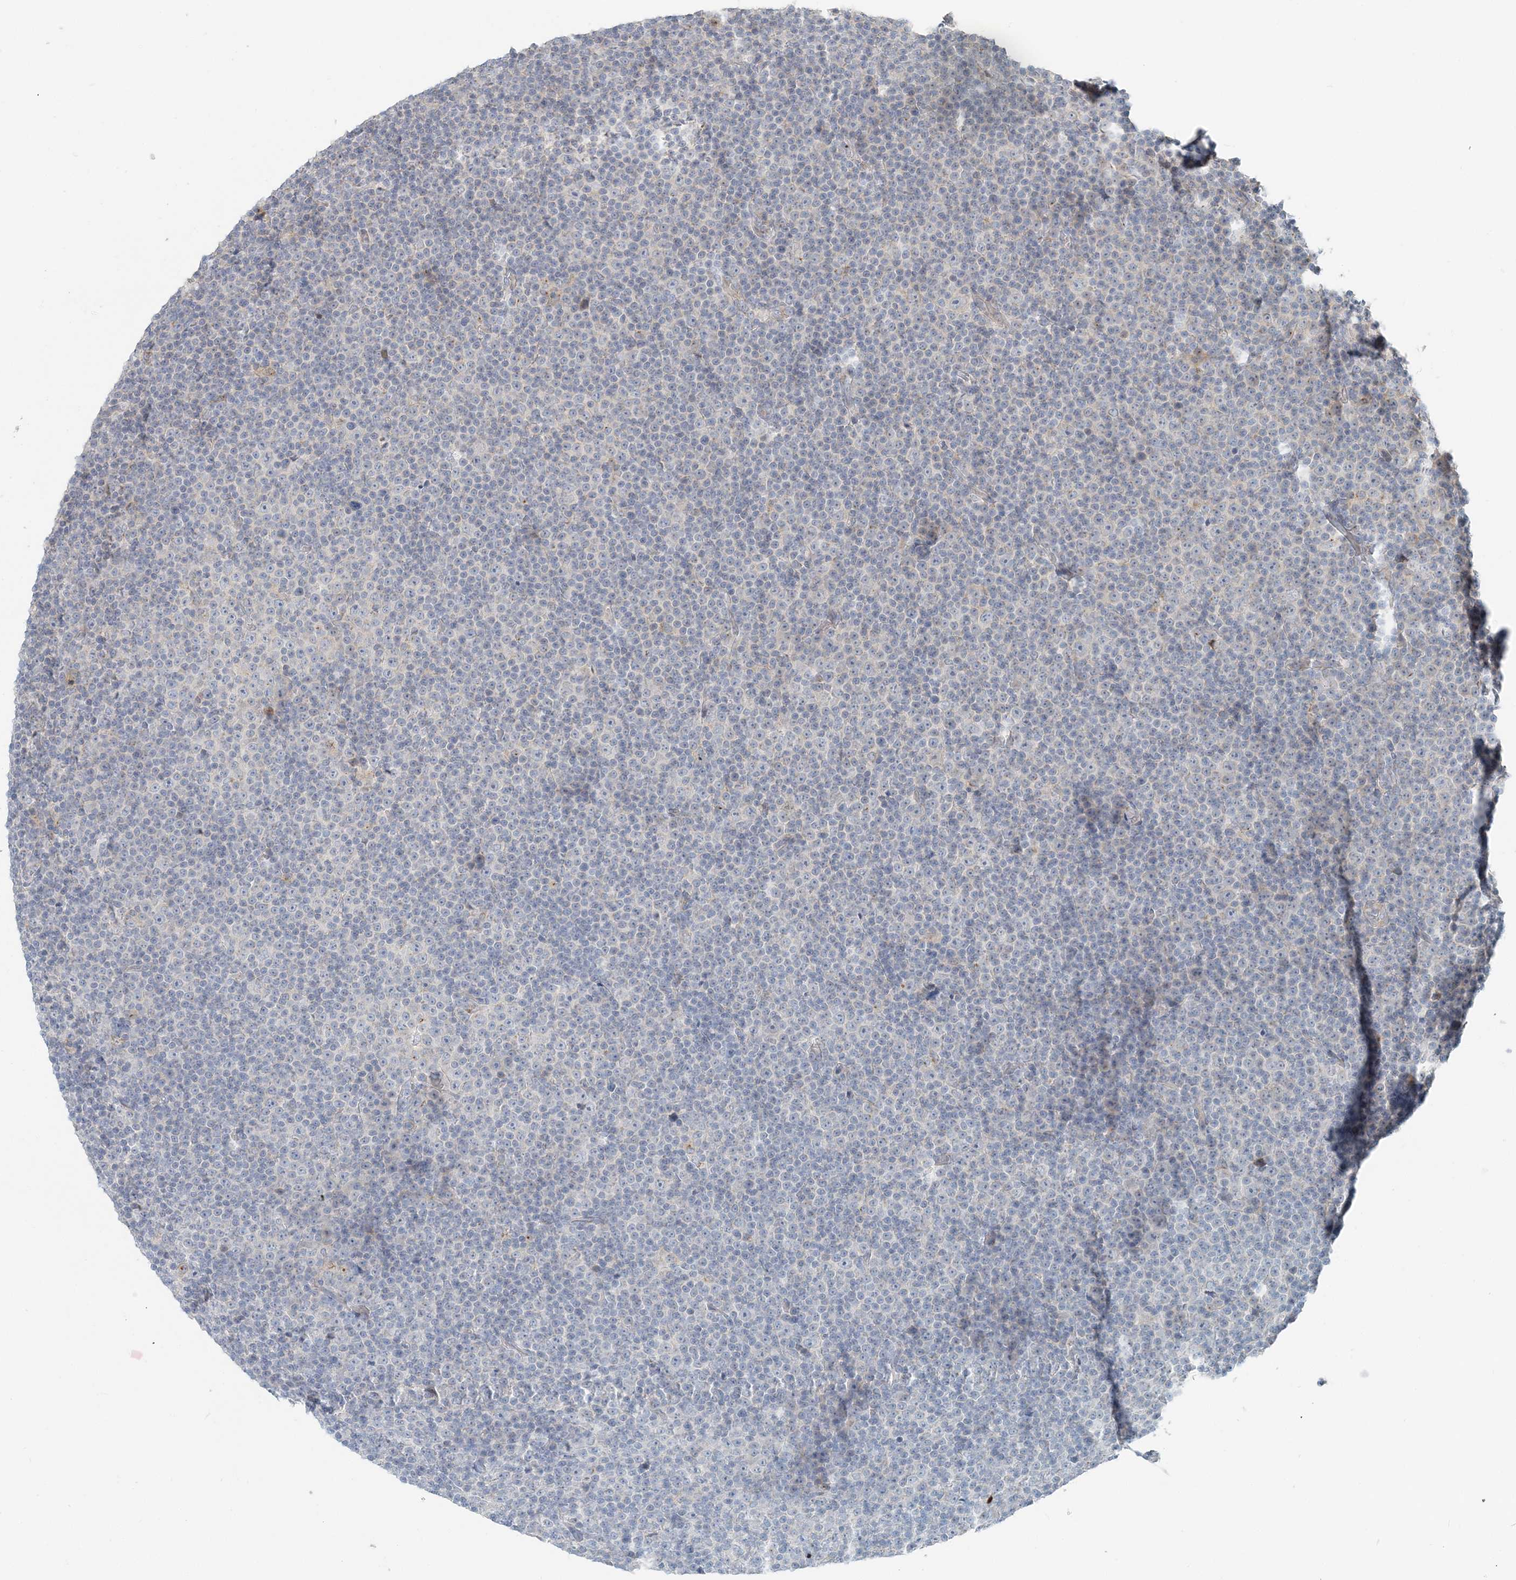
{"staining": {"intensity": "negative", "quantity": "none", "location": "none"}, "tissue": "lymphoma", "cell_type": "Tumor cells", "image_type": "cancer", "snomed": [{"axis": "morphology", "description": "Malignant lymphoma, non-Hodgkin's type, Low grade"}, {"axis": "topography", "description": "Lymph node"}], "caption": "A photomicrograph of low-grade malignant lymphoma, non-Hodgkin's type stained for a protein reveals no brown staining in tumor cells. (Stains: DAB (3,3'-diaminobenzidine) immunohistochemistry with hematoxylin counter stain, Microscopy: brightfield microscopy at high magnification).", "gene": "NAA11", "patient": {"sex": "female", "age": 67}}